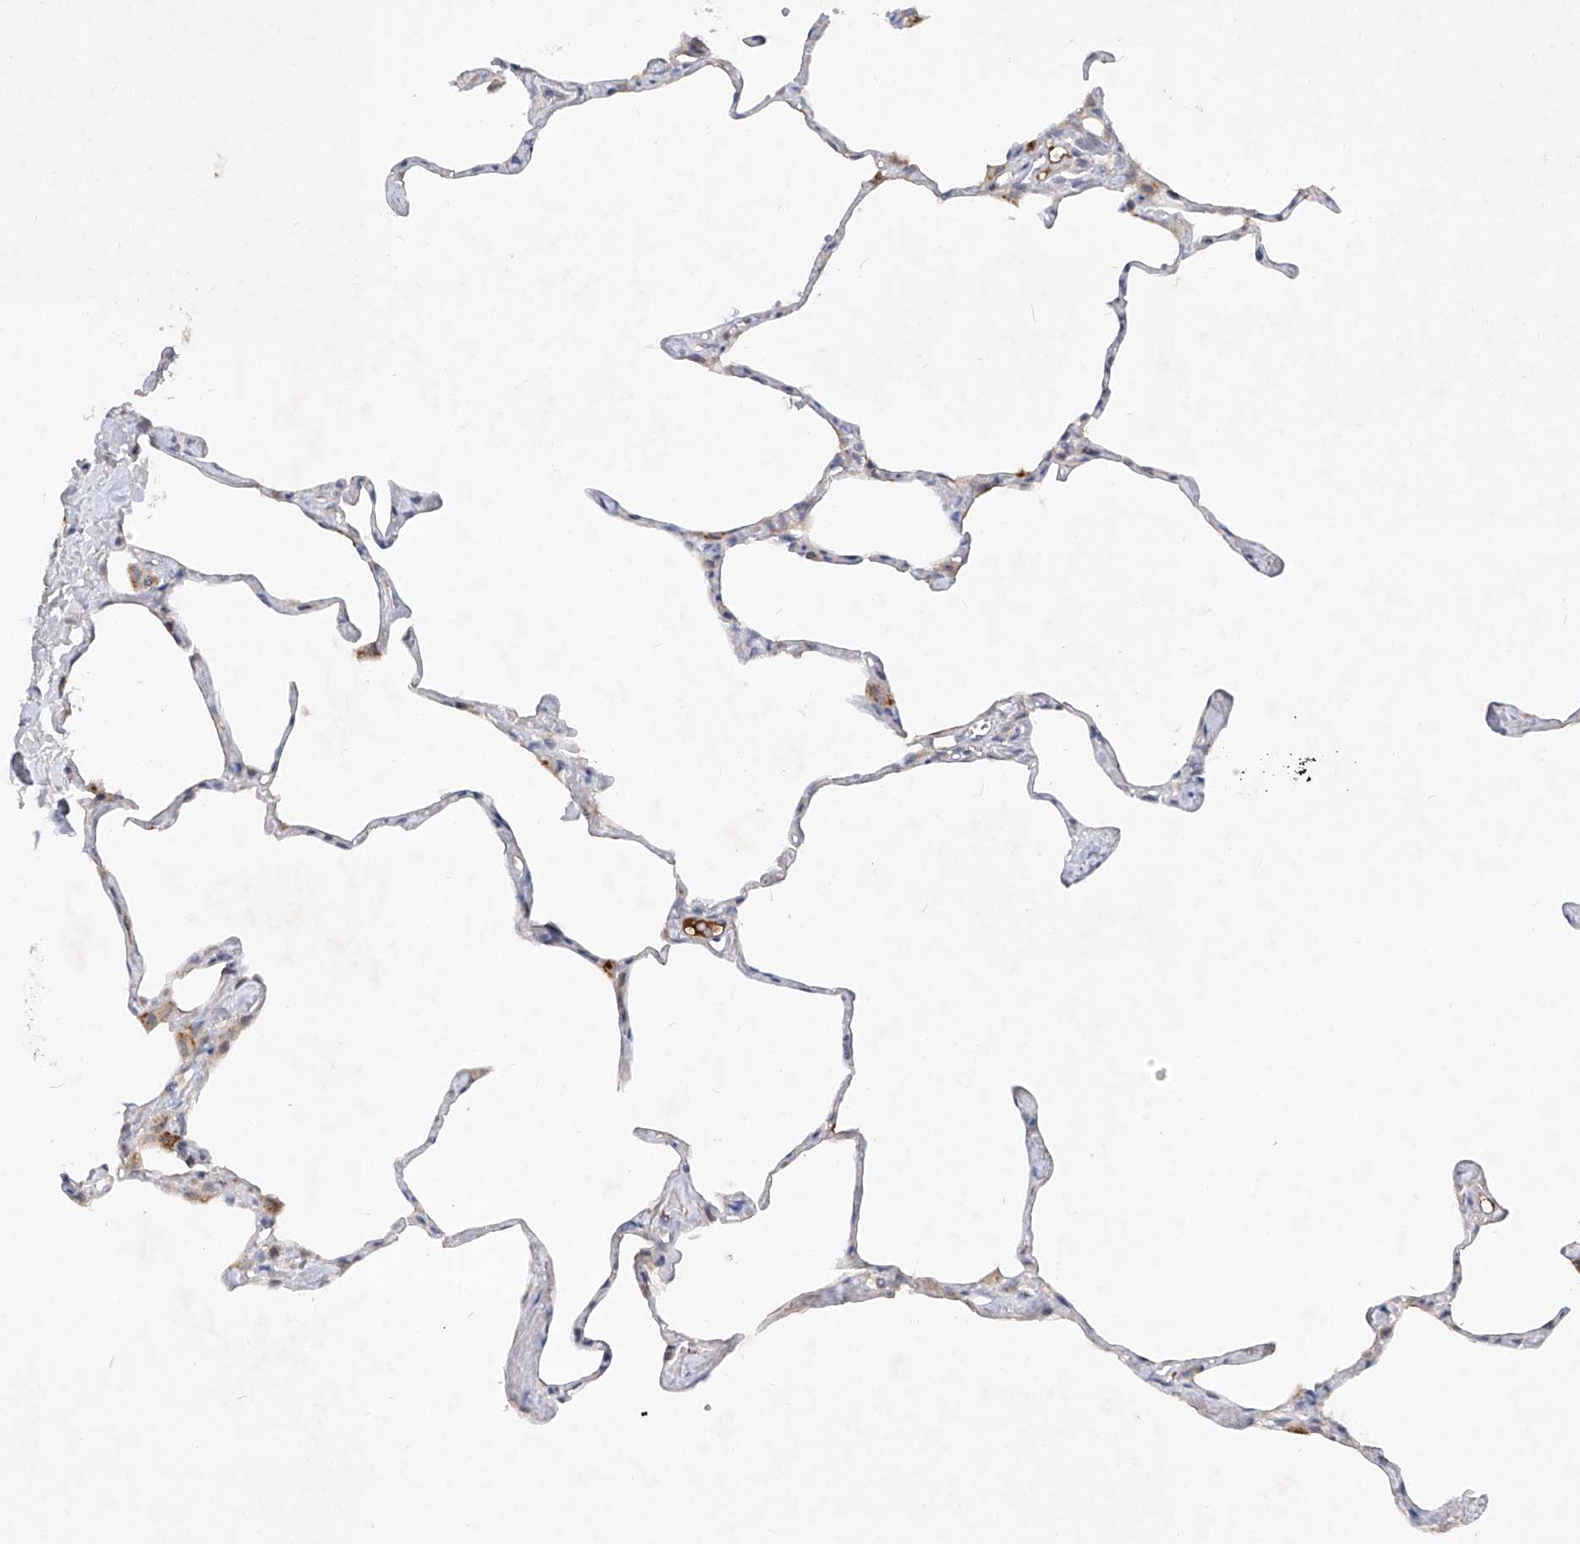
{"staining": {"intensity": "negative", "quantity": "none", "location": "none"}, "tissue": "lung", "cell_type": "Alveolar cells", "image_type": "normal", "snomed": [{"axis": "morphology", "description": "Normal tissue, NOS"}, {"axis": "topography", "description": "Lung"}], "caption": "DAB immunohistochemical staining of benign lung exhibits no significant staining in alveolar cells. (Stains: DAB IHC with hematoxylin counter stain, Microscopy: brightfield microscopy at high magnification).", "gene": "FAM135A", "patient": {"sex": "male", "age": 65}}